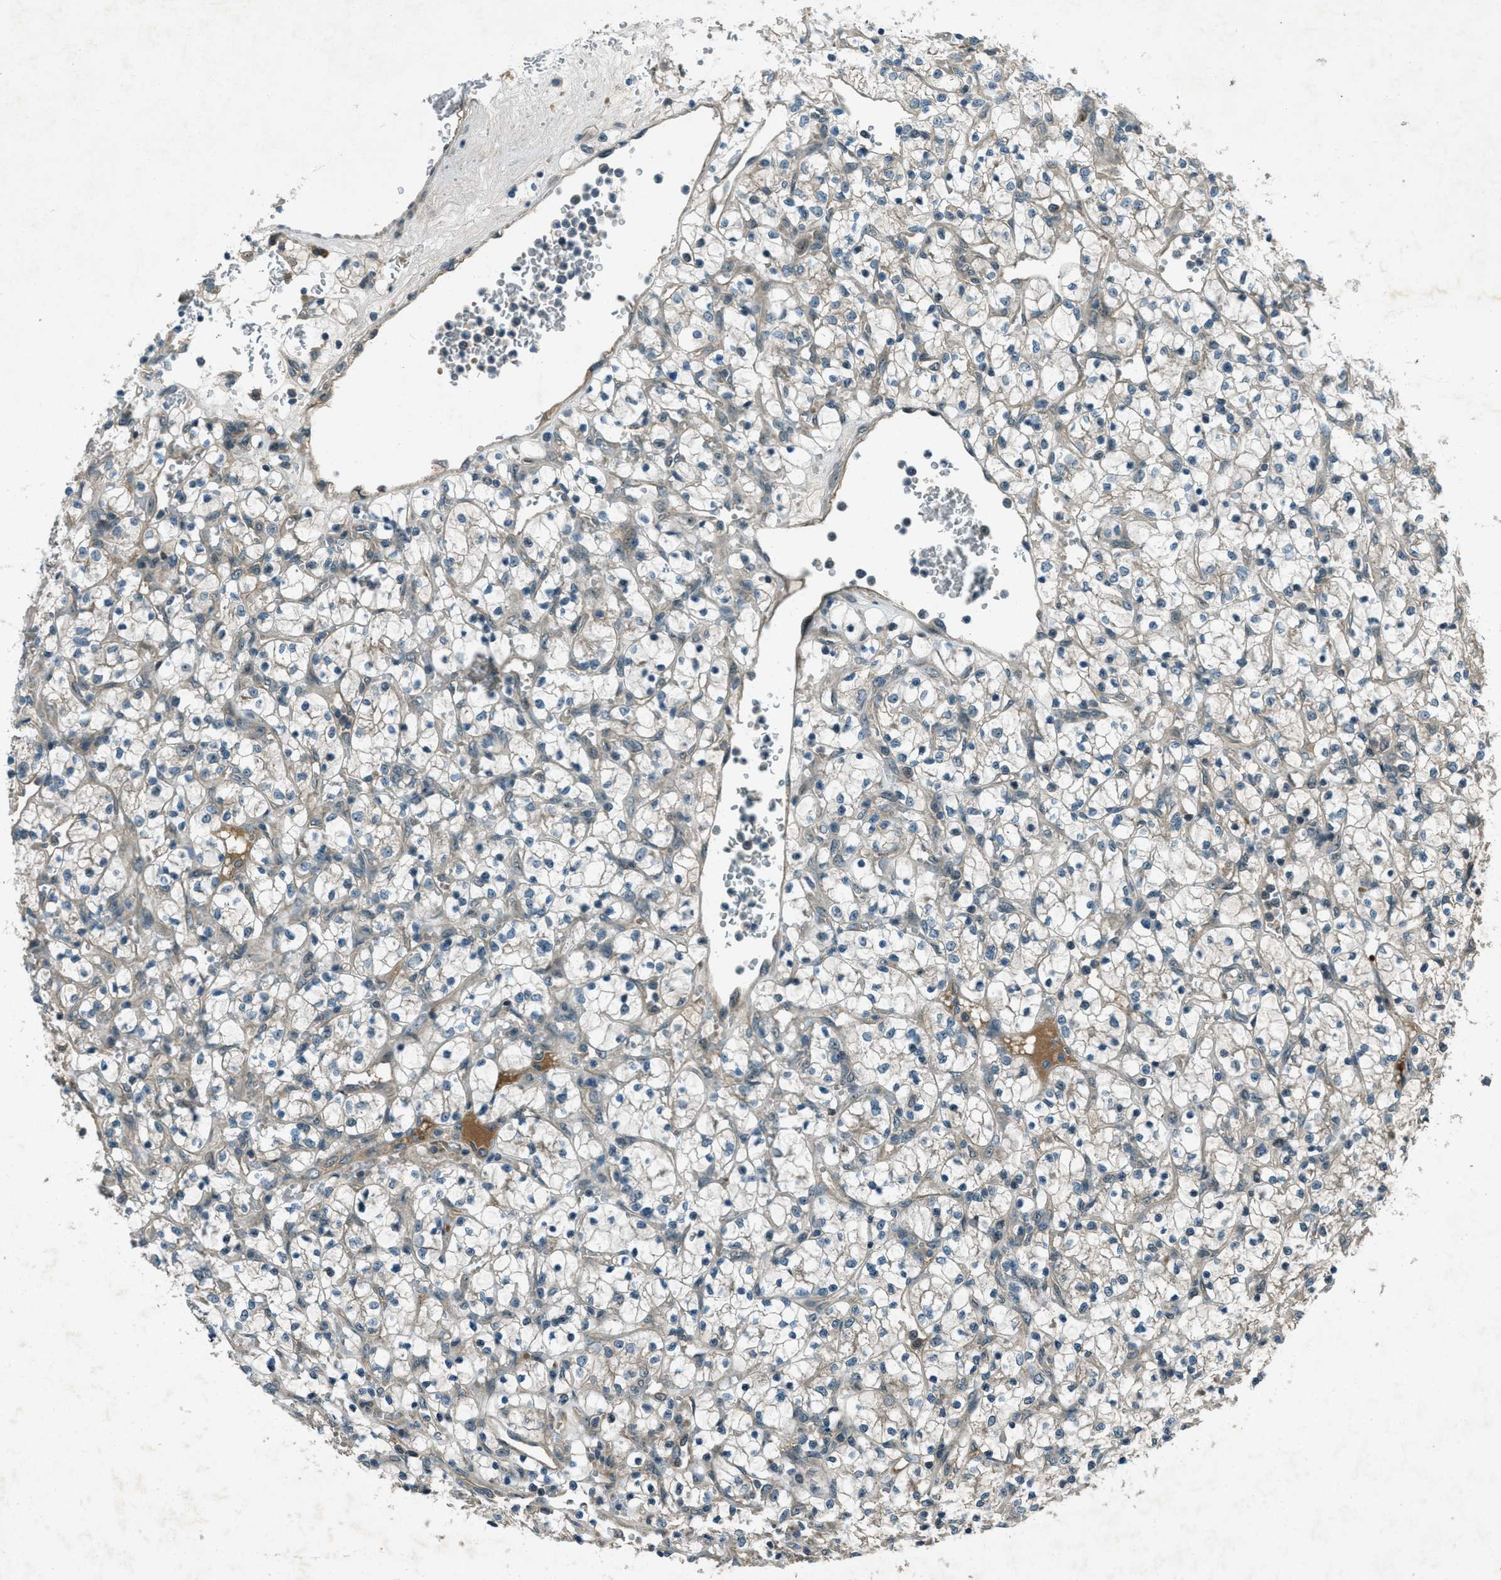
{"staining": {"intensity": "negative", "quantity": "none", "location": "none"}, "tissue": "renal cancer", "cell_type": "Tumor cells", "image_type": "cancer", "snomed": [{"axis": "morphology", "description": "Adenocarcinoma, NOS"}, {"axis": "topography", "description": "Kidney"}], "caption": "This is an immunohistochemistry (IHC) histopathology image of renal adenocarcinoma. There is no staining in tumor cells.", "gene": "STK11", "patient": {"sex": "female", "age": 69}}